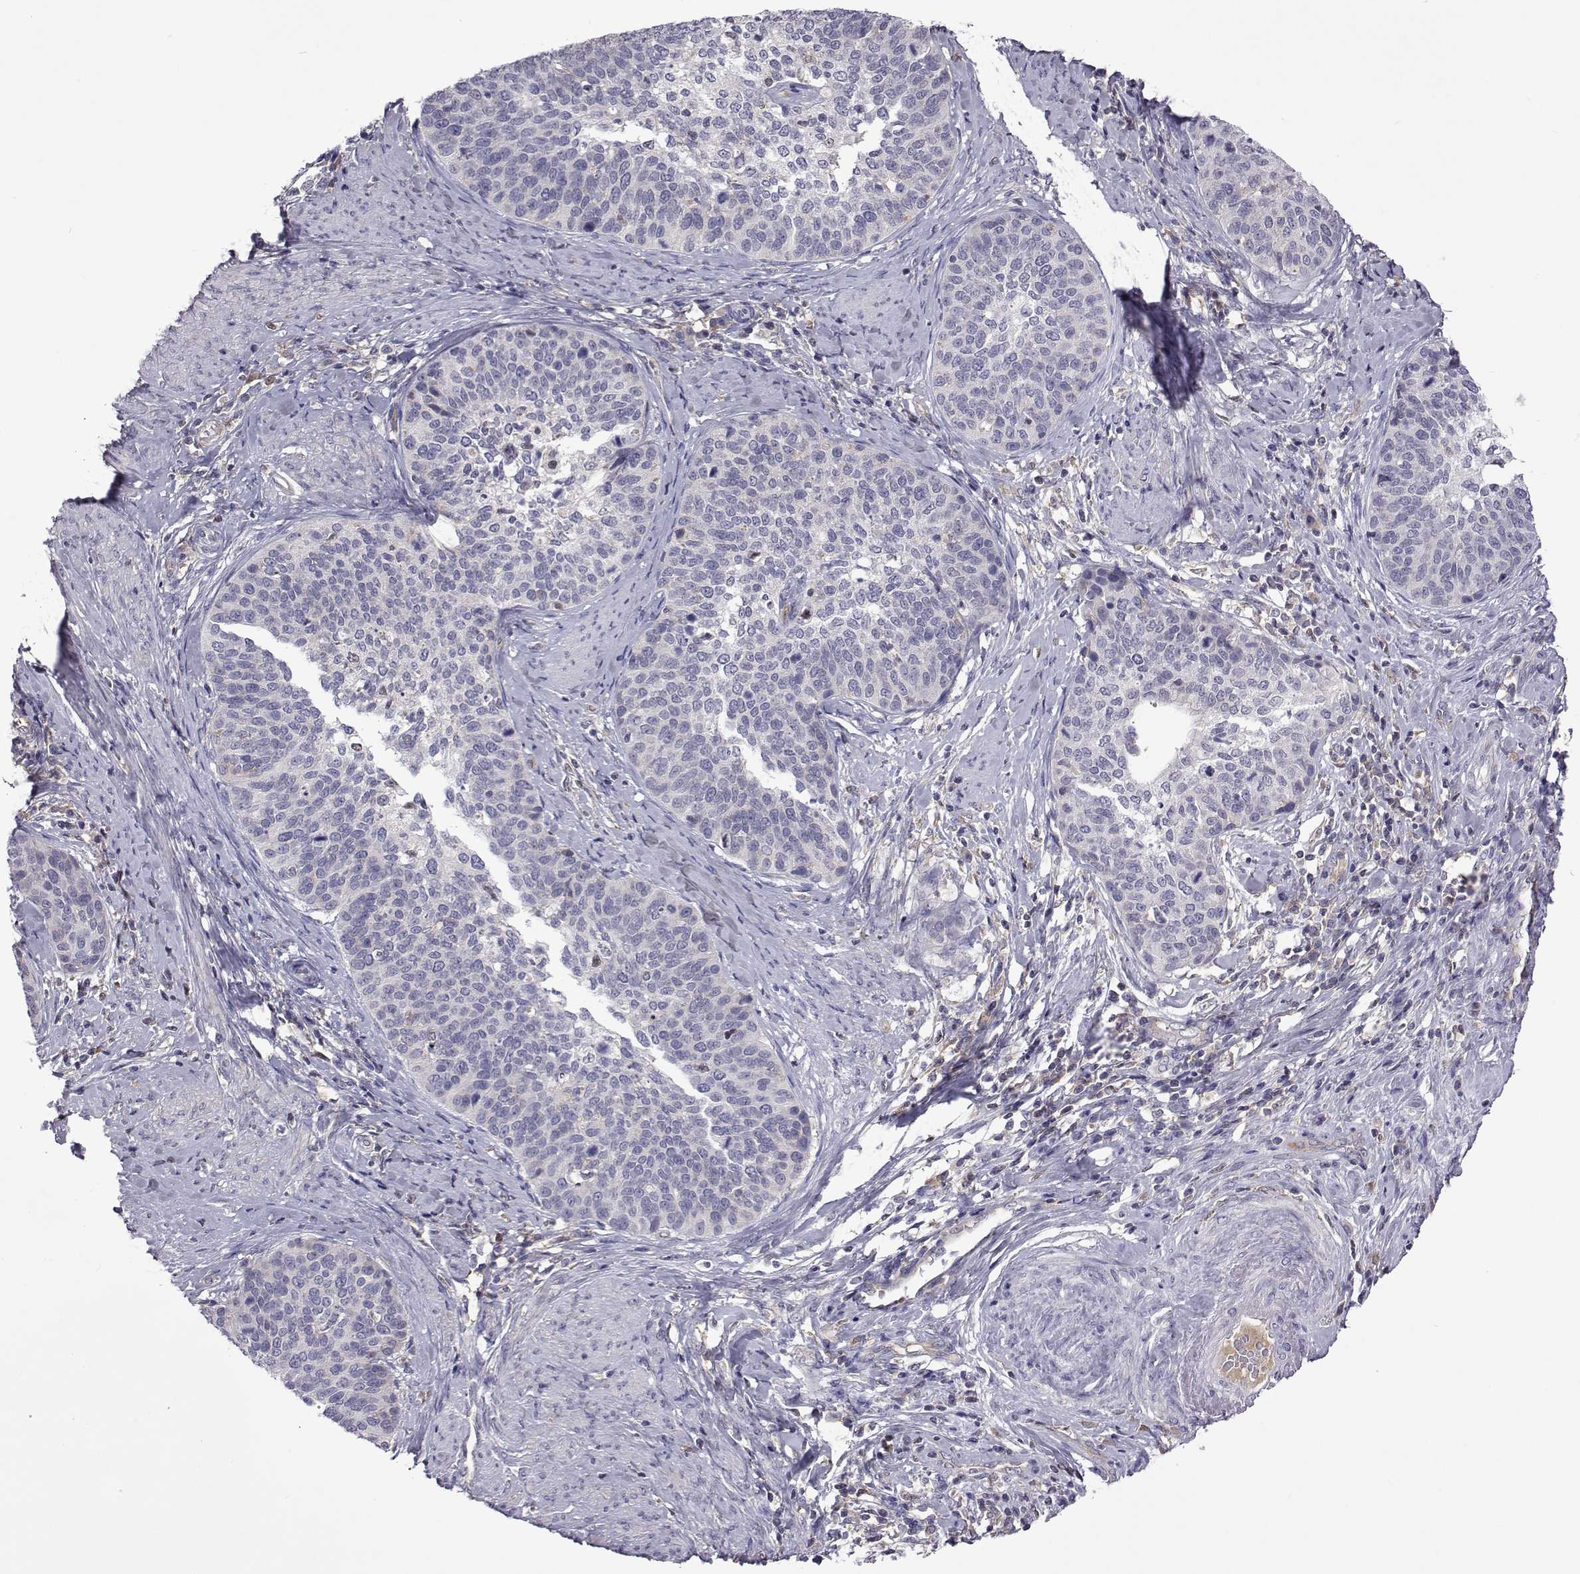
{"staining": {"intensity": "negative", "quantity": "none", "location": "none"}, "tissue": "cervical cancer", "cell_type": "Tumor cells", "image_type": "cancer", "snomed": [{"axis": "morphology", "description": "Squamous cell carcinoma, NOS"}, {"axis": "topography", "description": "Cervix"}], "caption": "DAB (3,3'-diaminobenzidine) immunohistochemical staining of human cervical squamous cell carcinoma shows no significant expression in tumor cells. The staining was performed using DAB (3,3'-diaminobenzidine) to visualize the protein expression in brown, while the nuclei were stained in blue with hematoxylin (Magnification: 20x).", "gene": "TCF15", "patient": {"sex": "female", "age": 69}}